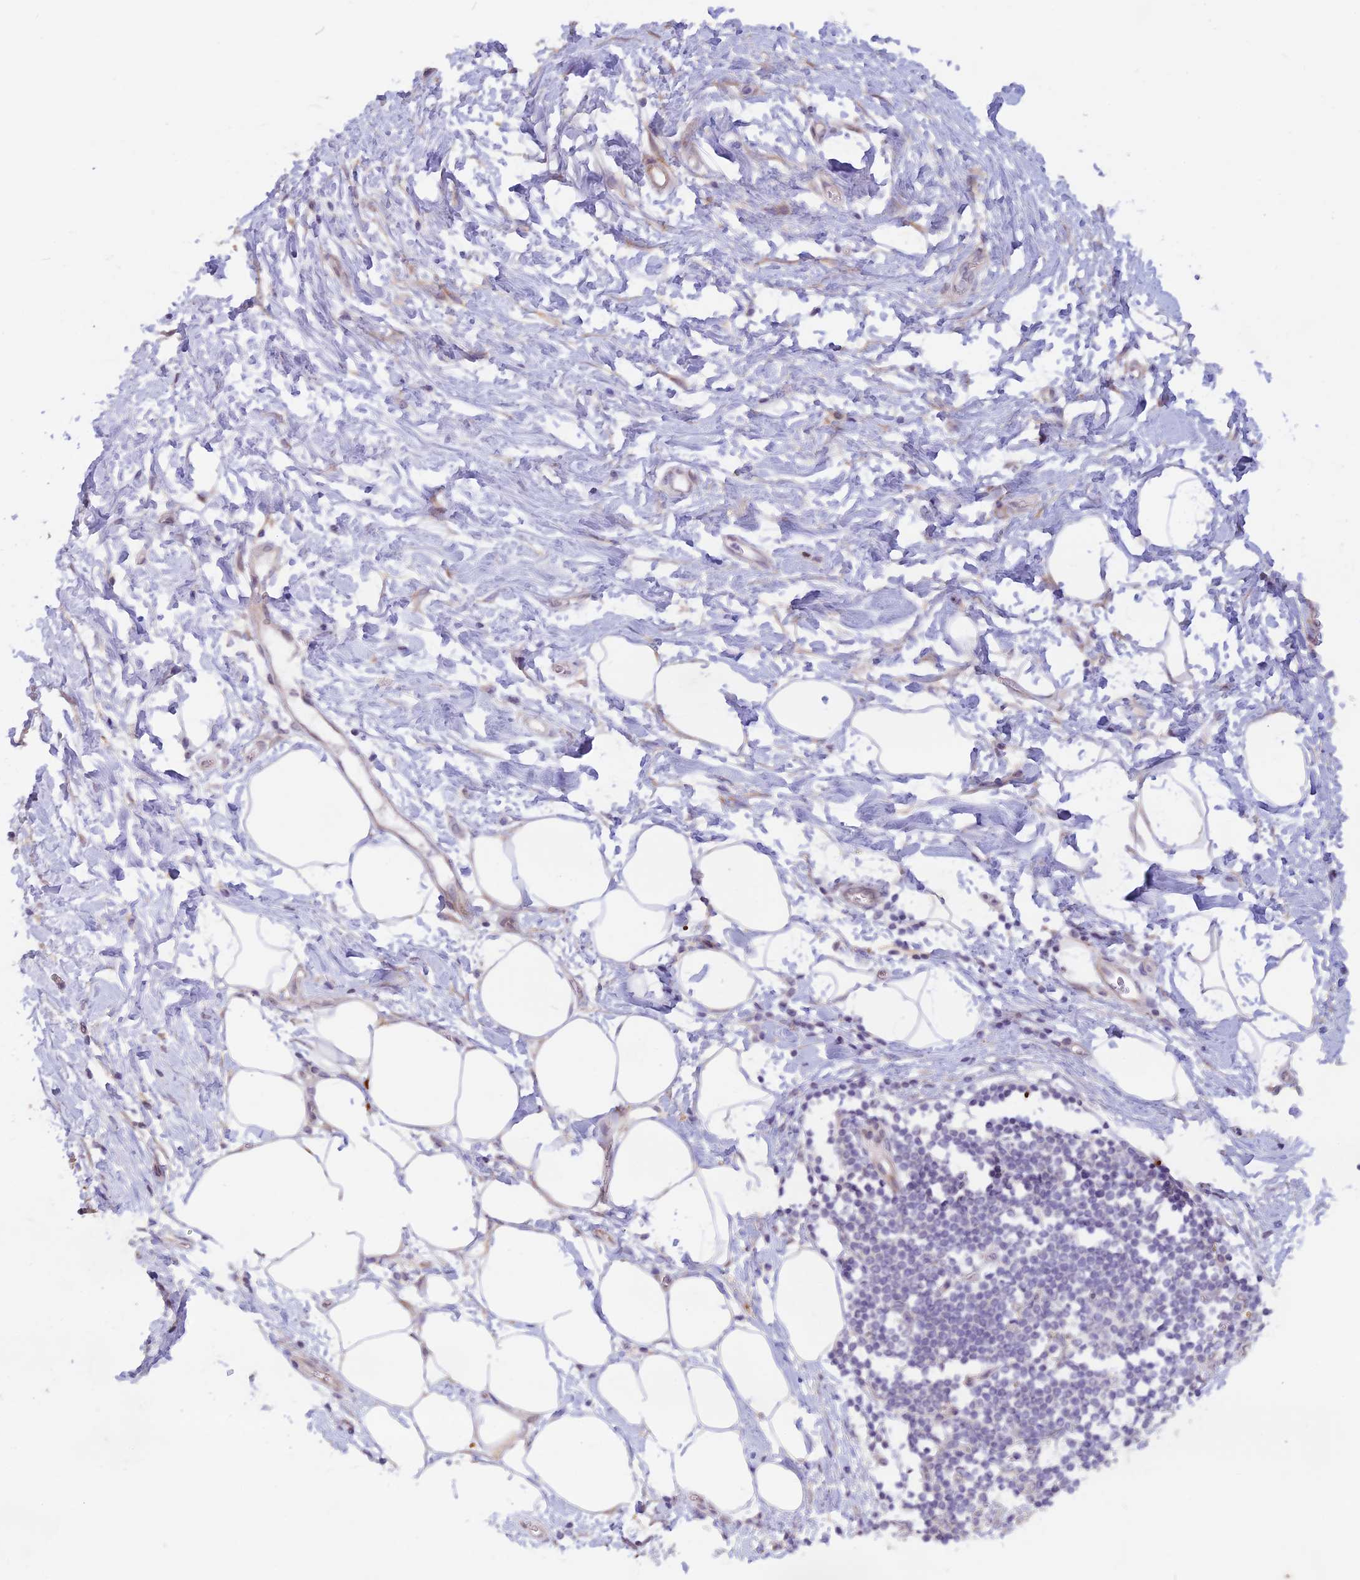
{"staining": {"intensity": "negative", "quantity": "none", "location": "none"}, "tissue": "adipose tissue", "cell_type": "Adipocytes", "image_type": "normal", "snomed": [{"axis": "morphology", "description": "Normal tissue, NOS"}, {"axis": "morphology", "description": "Adenocarcinoma, NOS"}, {"axis": "topography", "description": "Pancreas"}, {"axis": "topography", "description": "Peripheral nerve tissue"}], "caption": "Immunohistochemistry micrograph of unremarkable adipose tissue stained for a protein (brown), which reveals no positivity in adipocytes.", "gene": "SPHKAP", "patient": {"sex": "male", "age": 59}}